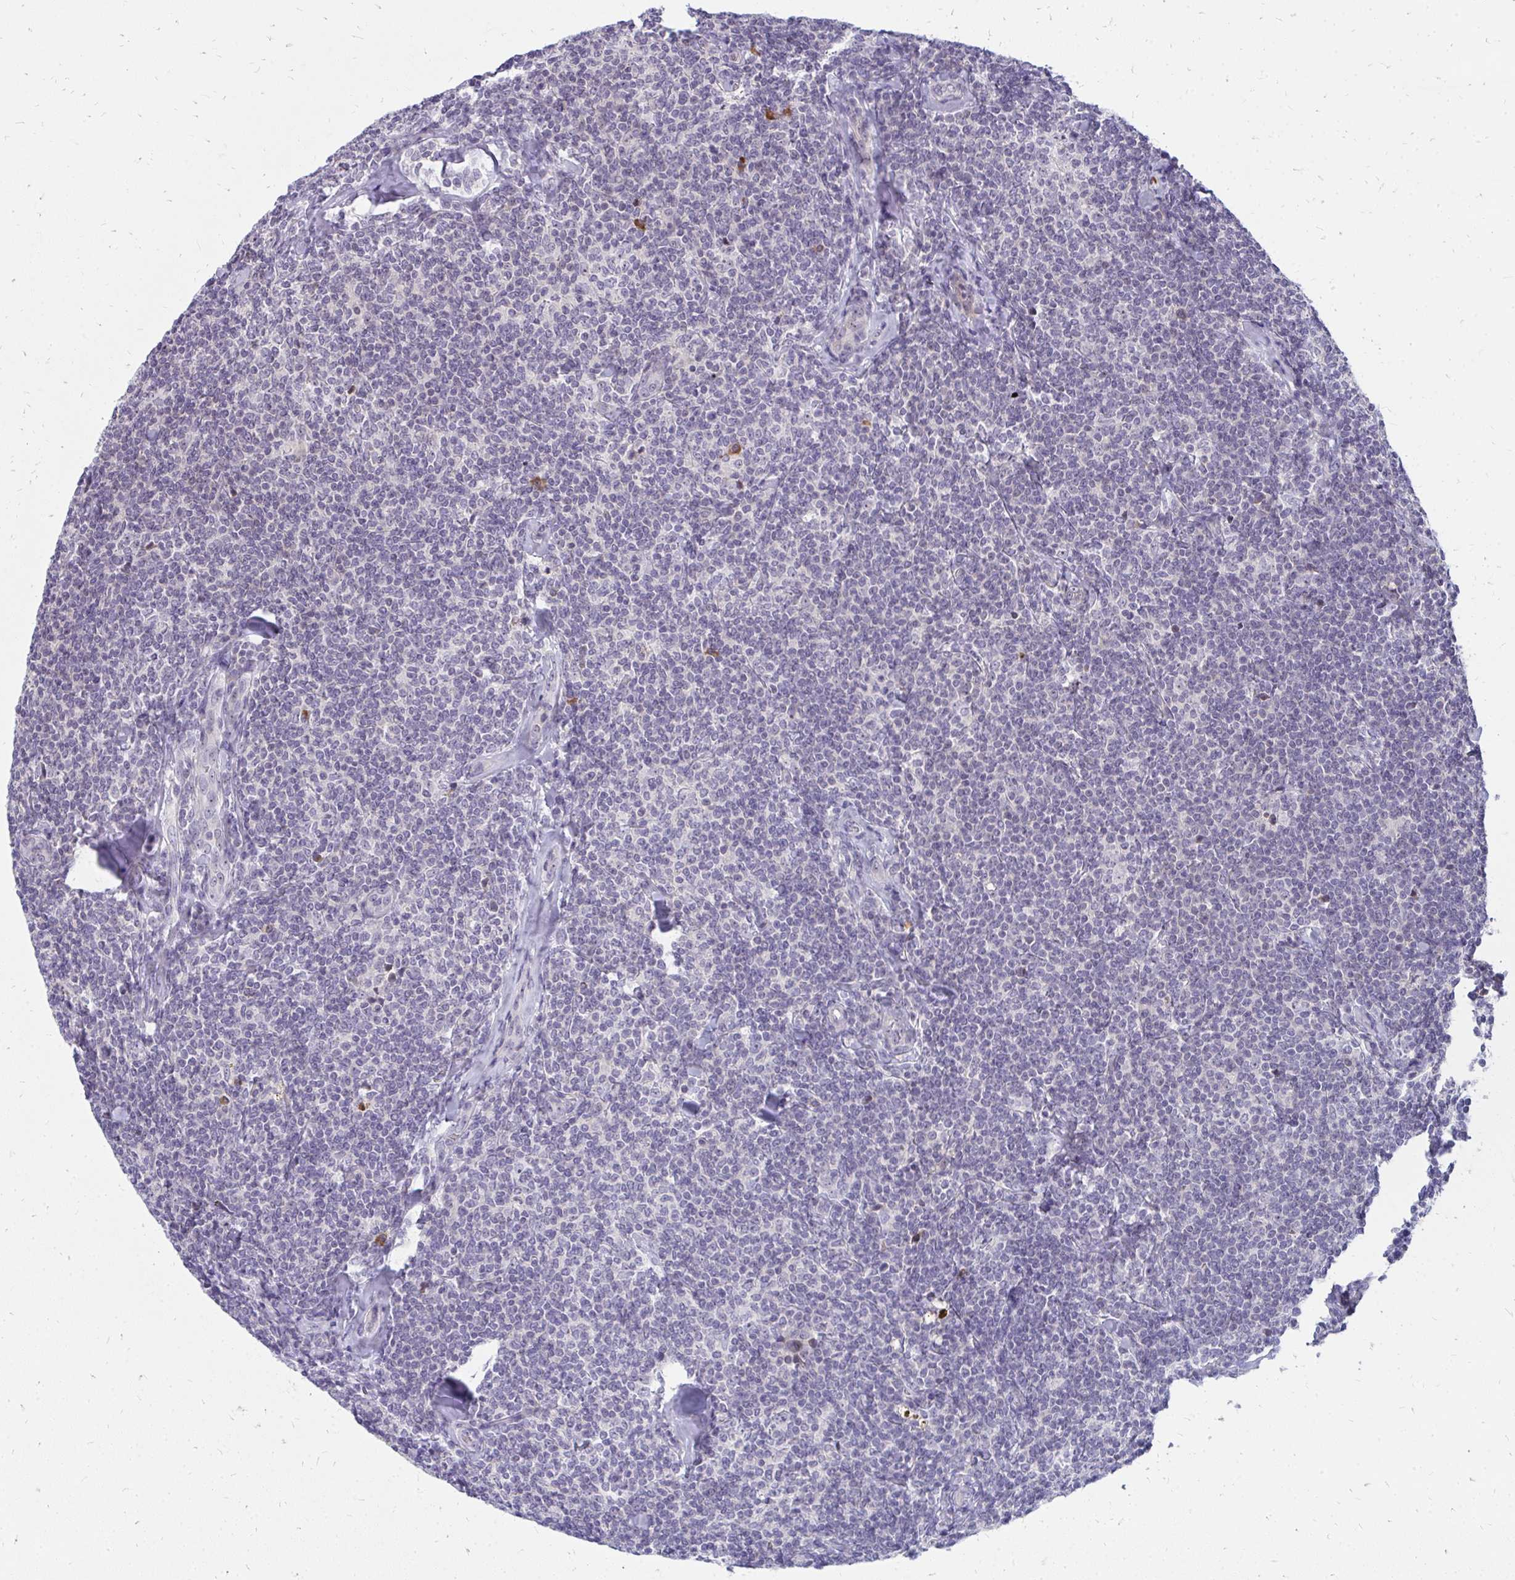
{"staining": {"intensity": "negative", "quantity": "none", "location": "none"}, "tissue": "lymphoma", "cell_type": "Tumor cells", "image_type": "cancer", "snomed": [{"axis": "morphology", "description": "Malignant lymphoma, non-Hodgkin's type, Low grade"}, {"axis": "topography", "description": "Lymph node"}], "caption": "Tumor cells show no significant expression in malignant lymphoma, non-Hodgkin's type (low-grade).", "gene": "FAM9A", "patient": {"sex": "female", "age": 56}}